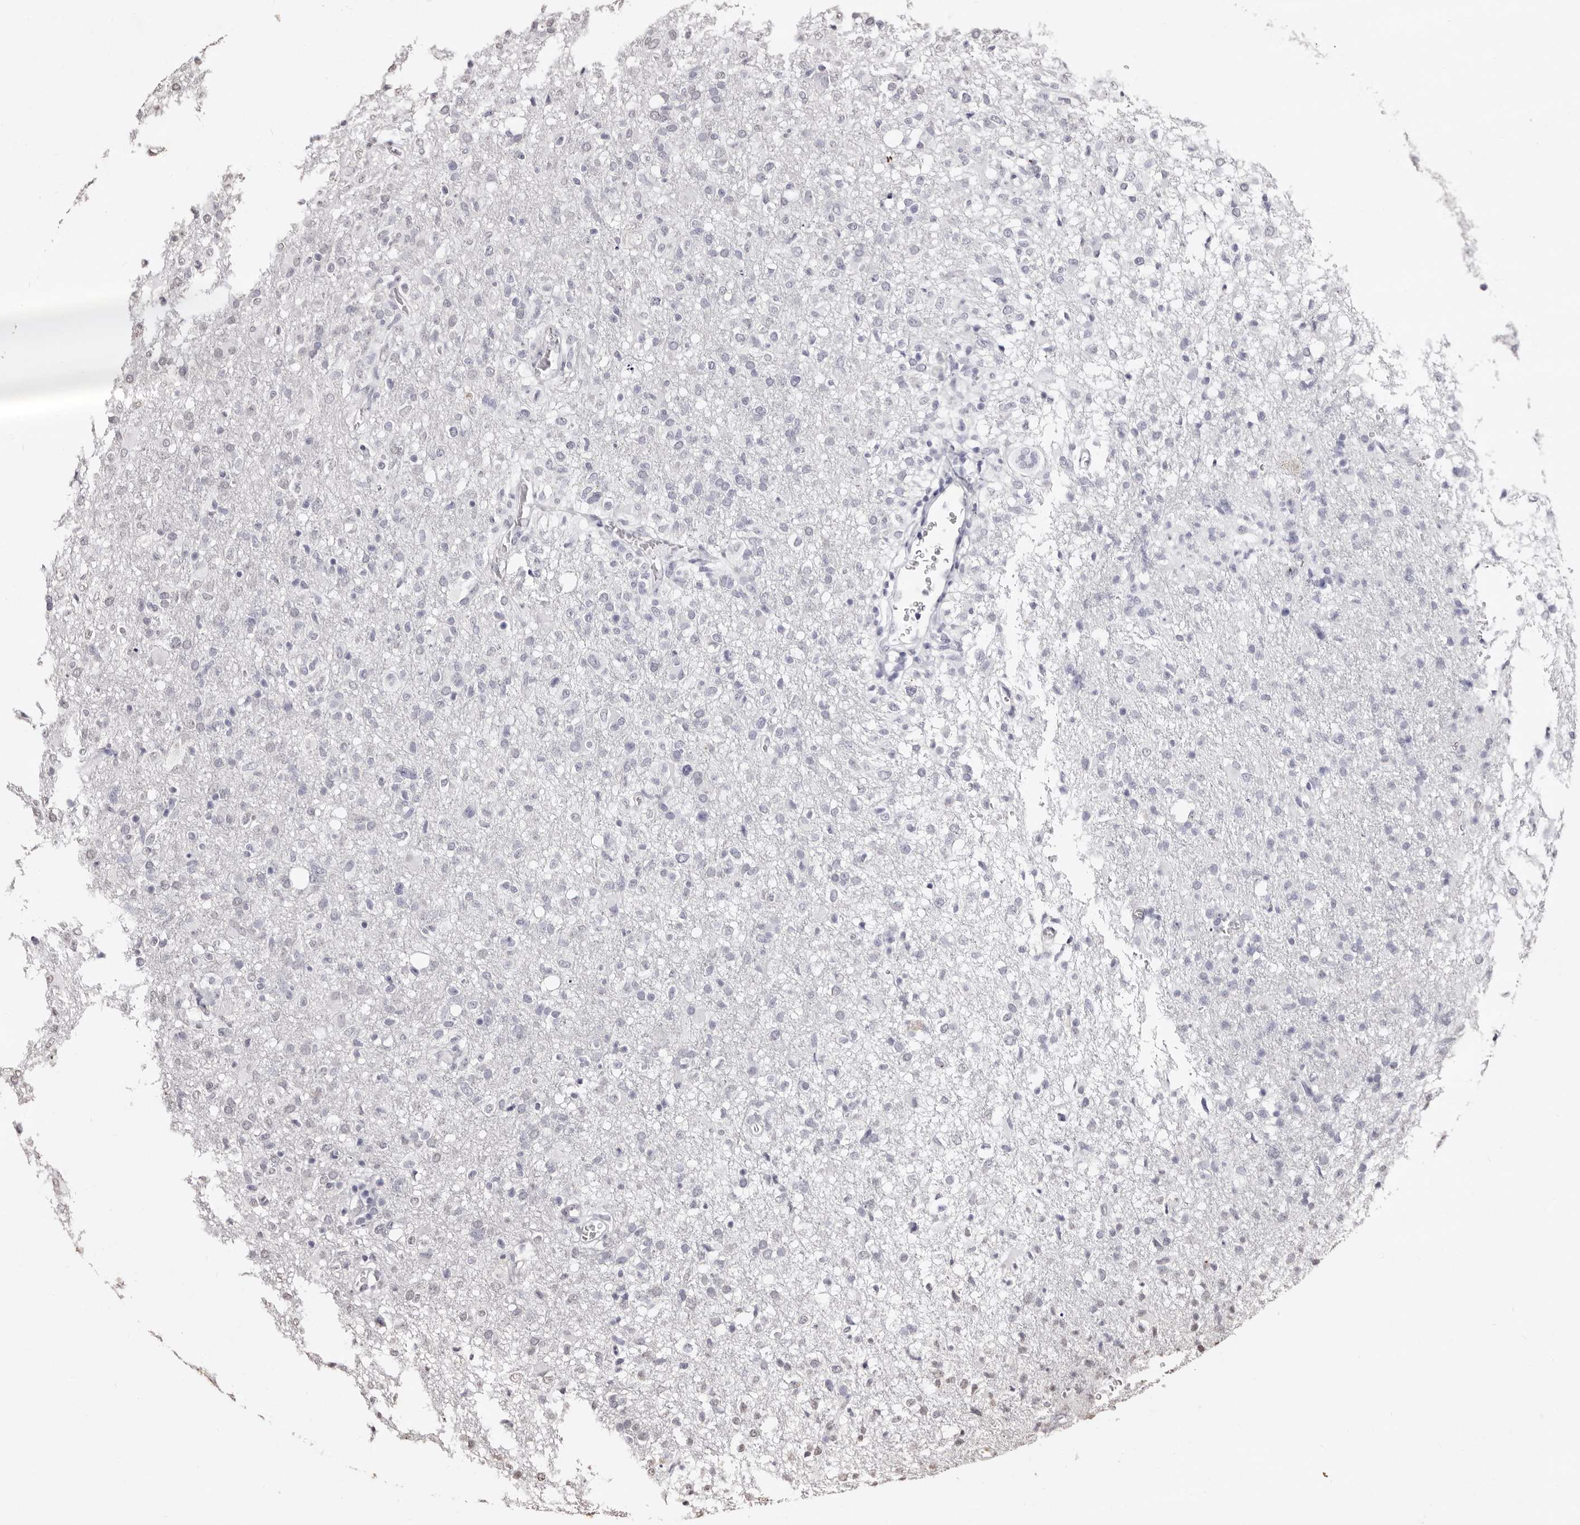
{"staining": {"intensity": "weak", "quantity": "25%-75%", "location": "nuclear"}, "tissue": "glioma", "cell_type": "Tumor cells", "image_type": "cancer", "snomed": [{"axis": "morphology", "description": "Glioma, malignant, High grade"}, {"axis": "topography", "description": "Brain"}], "caption": "Glioma stained for a protein shows weak nuclear positivity in tumor cells.", "gene": "ERBB4", "patient": {"sex": "female", "age": 57}}